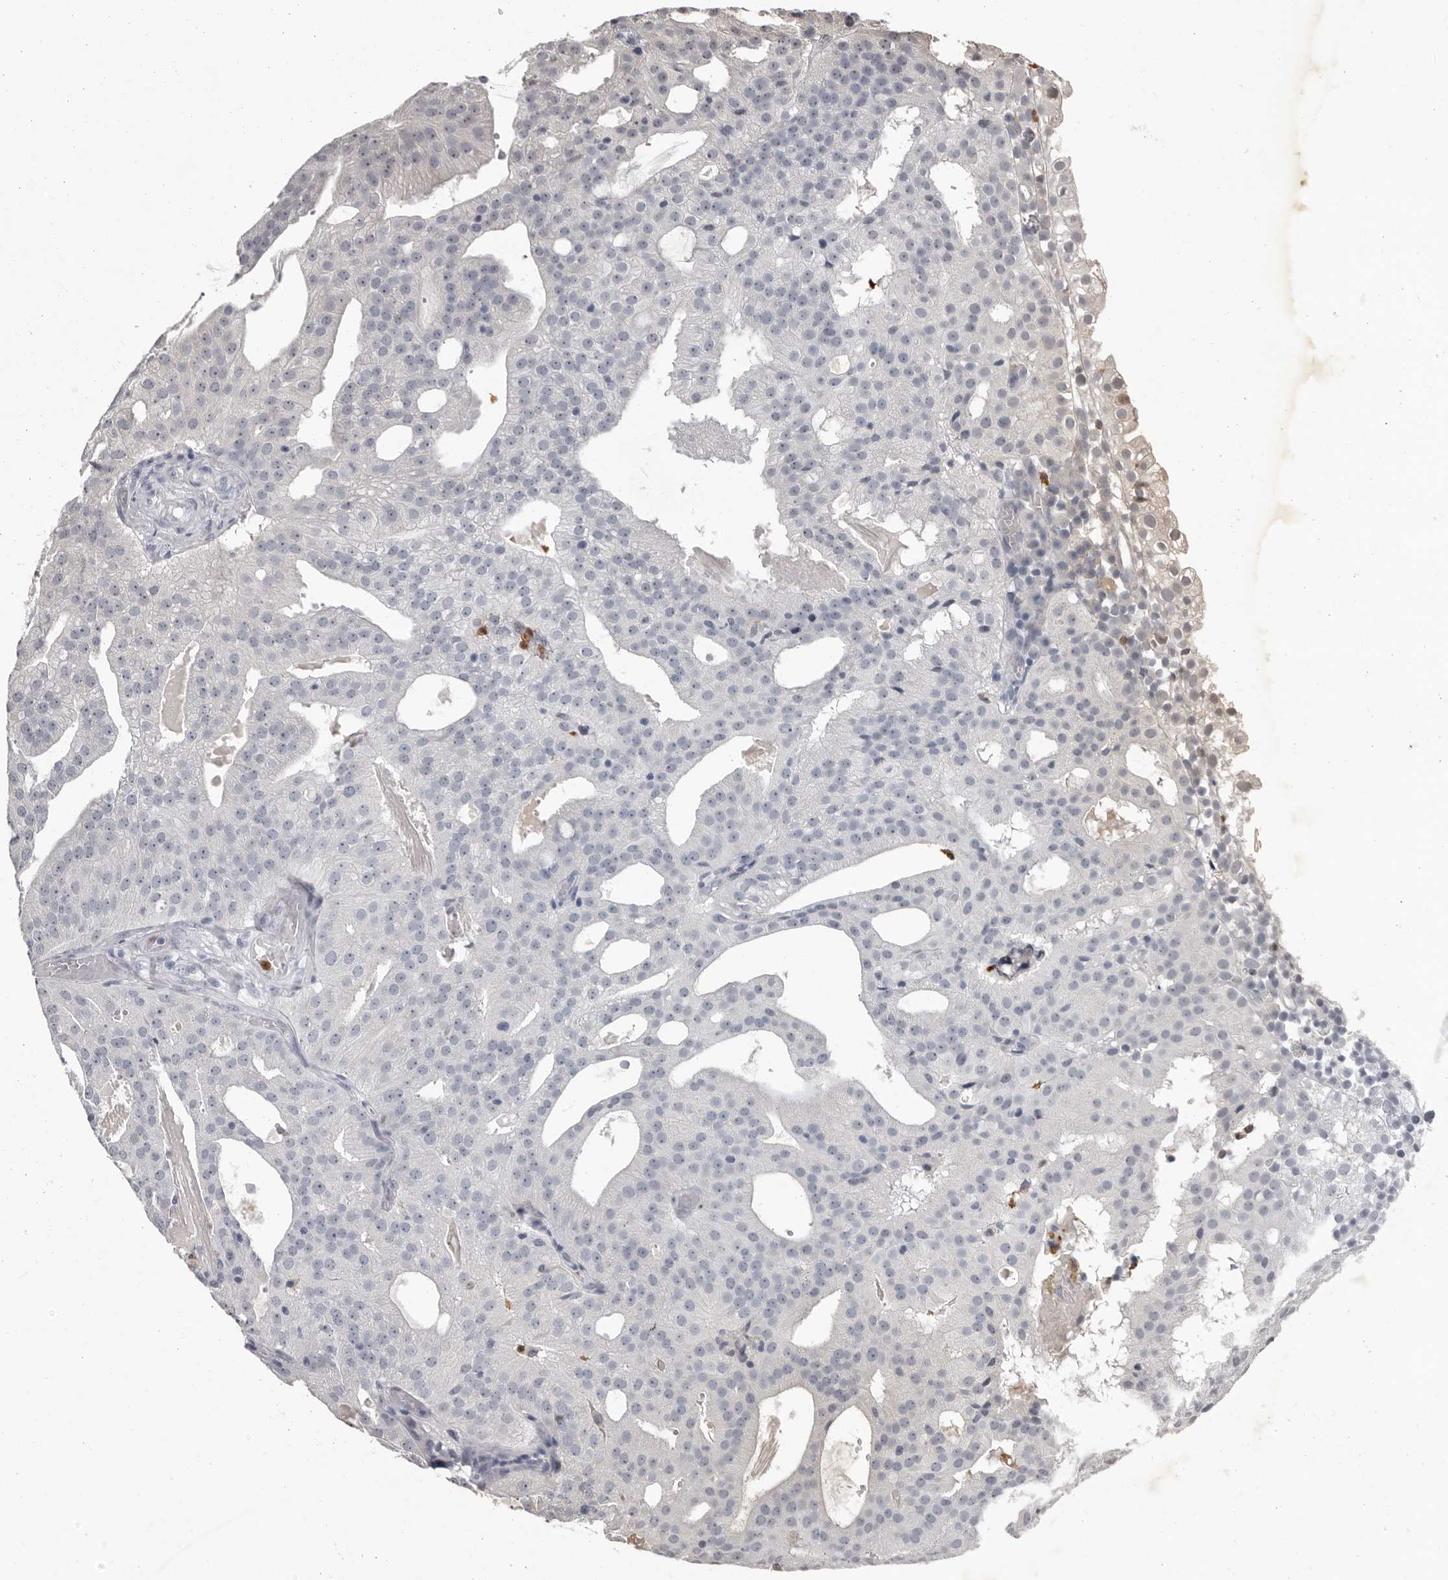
{"staining": {"intensity": "negative", "quantity": "none", "location": "none"}, "tissue": "prostate cancer", "cell_type": "Tumor cells", "image_type": "cancer", "snomed": [{"axis": "morphology", "description": "Adenocarcinoma, Medium grade"}, {"axis": "topography", "description": "Prostate"}], "caption": "IHC of prostate adenocarcinoma (medium-grade) exhibits no positivity in tumor cells. (DAB immunohistochemistry (IHC) with hematoxylin counter stain).", "gene": "GPR157", "patient": {"sex": "male", "age": 88}}